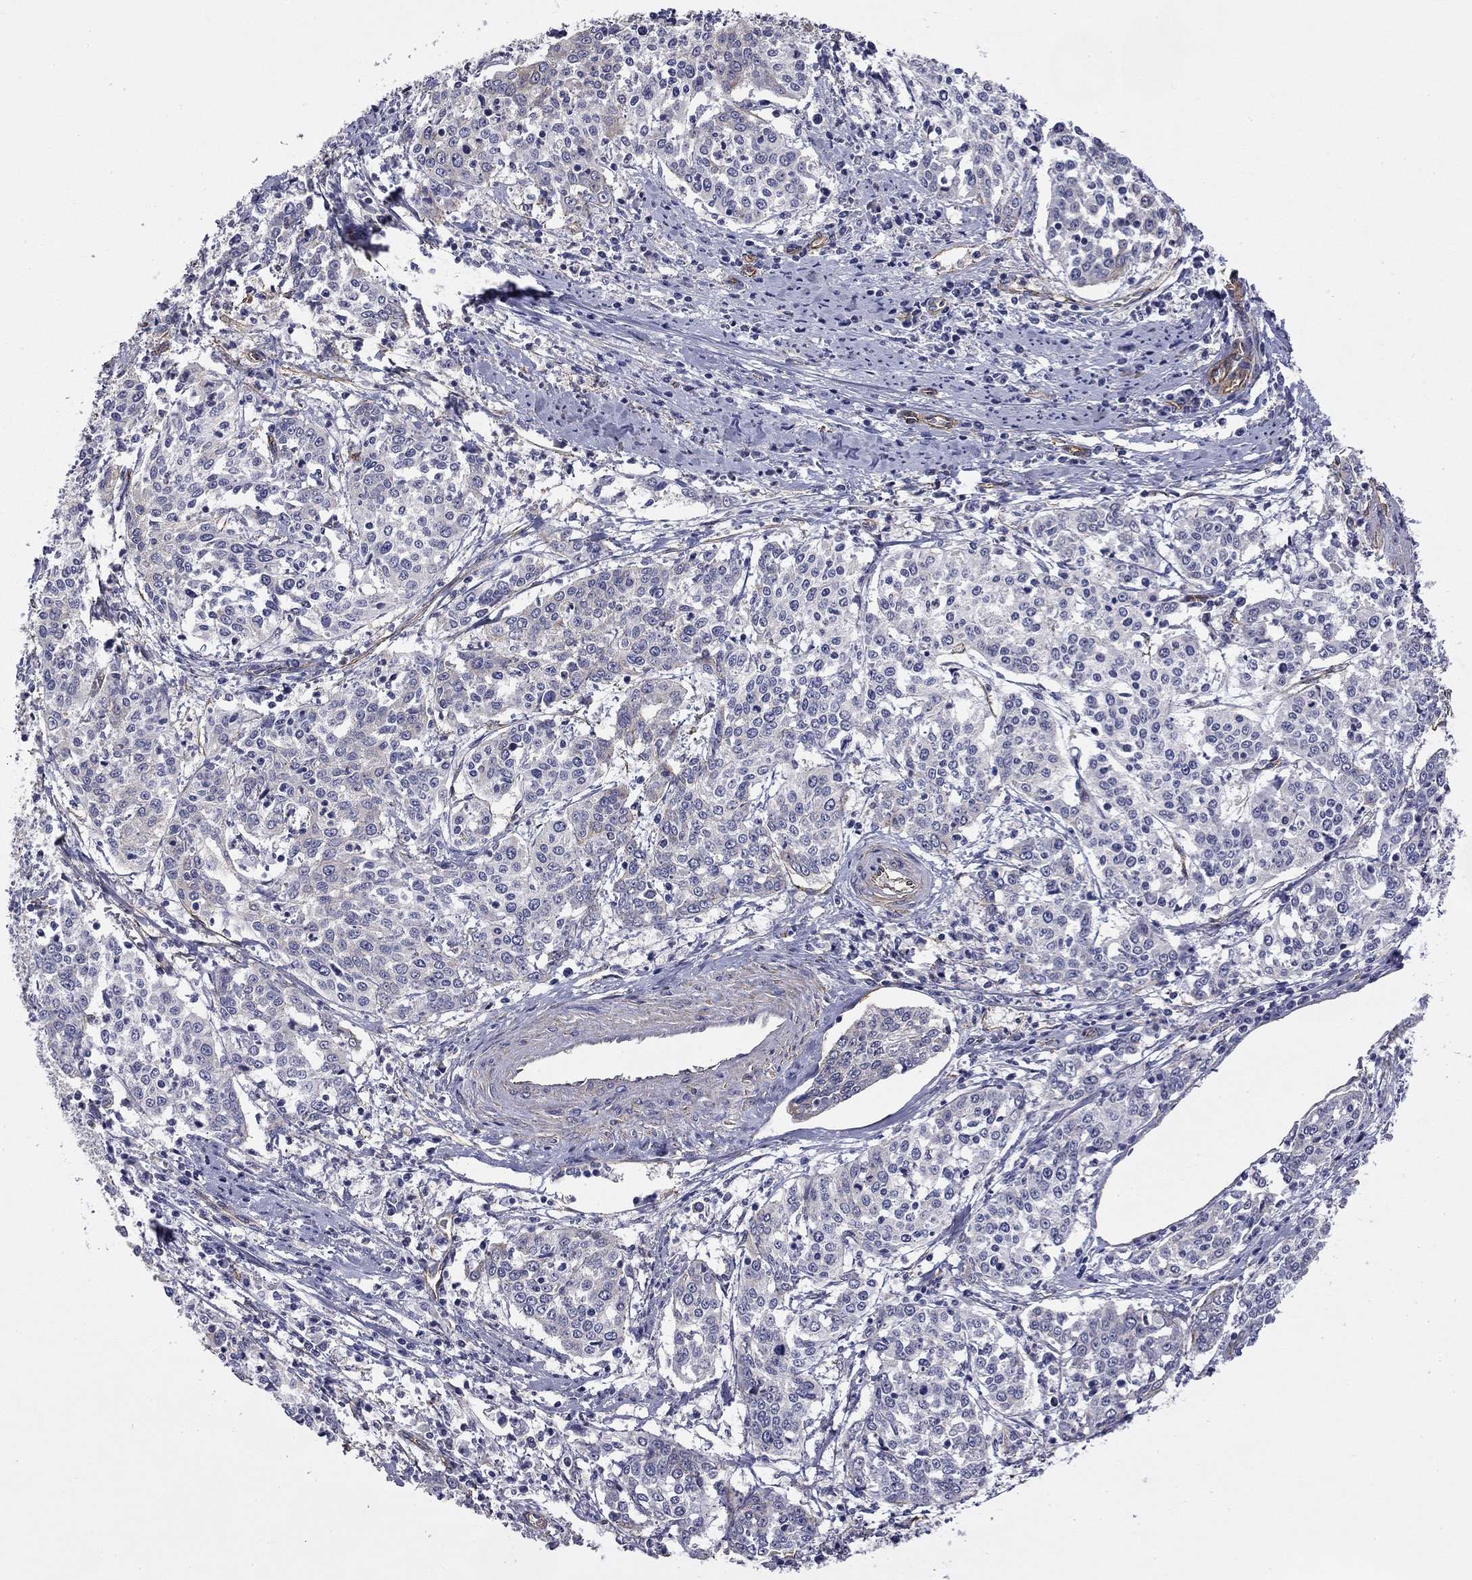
{"staining": {"intensity": "negative", "quantity": "none", "location": "none"}, "tissue": "cervical cancer", "cell_type": "Tumor cells", "image_type": "cancer", "snomed": [{"axis": "morphology", "description": "Squamous cell carcinoma, NOS"}, {"axis": "topography", "description": "Cervix"}], "caption": "Immunohistochemistry (IHC) of human cervical squamous cell carcinoma exhibits no staining in tumor cells.", "gene": "TCHH", "patient": {"sex": "female", "age": 41}}